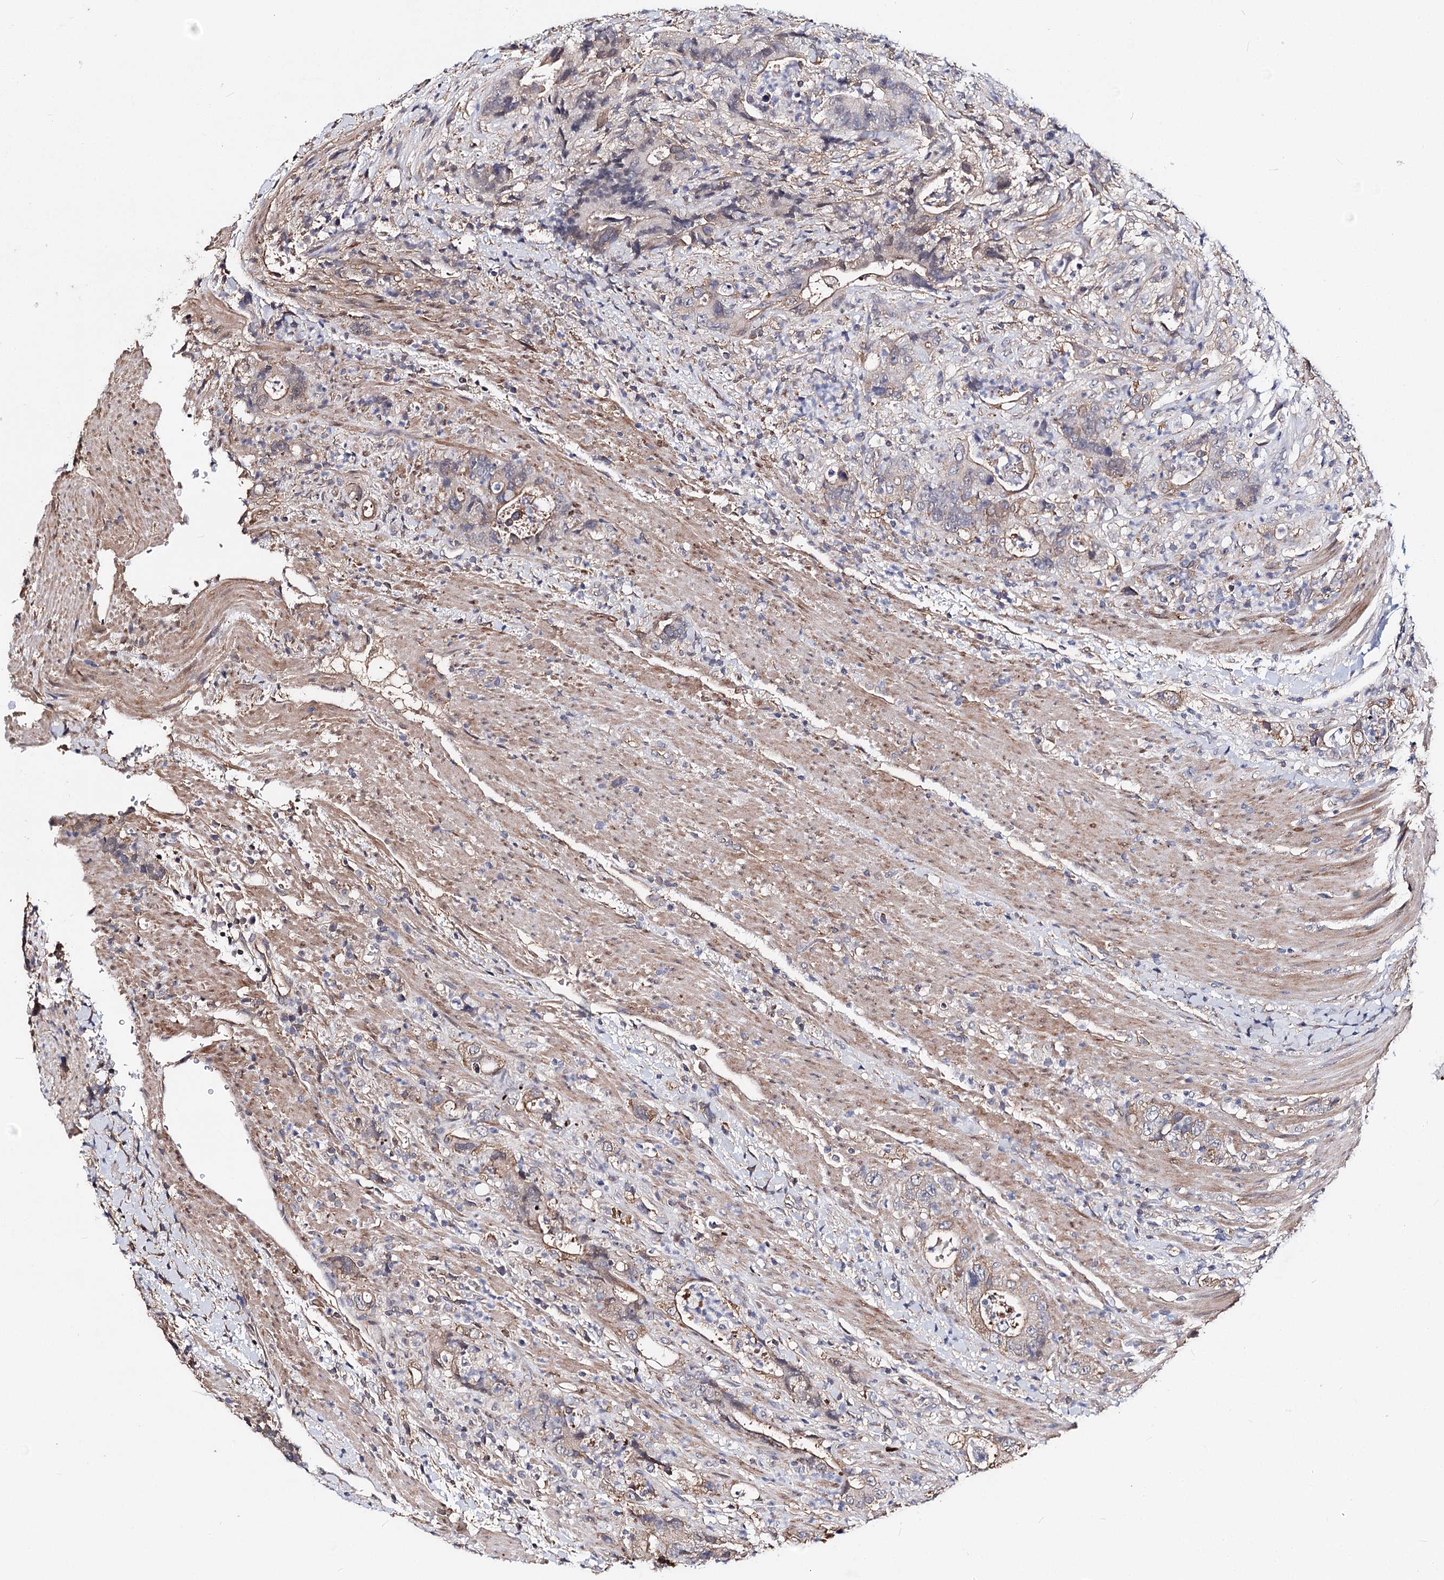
{"staining": {"intensity": "weak", "quantity": "25%-75%", "location": "cytoplasmic/membranous"}, "tissue": "colorectal cancer", "cell_type": "Tumor cells", "image_type": "cancer", "snomed": [{"axis": "morphology", "description": "Adenocarcinoma, NOS"}, {"axis": "topography", "description": "Colon"}], "caption": "Colorectal cancer (adenocarcinoma) was stained to show a protein in brown. There is low levels of weak cytoplasmic/membranous expression in approximately 25%-75% of tumor cells.", "gene": "TMEM218", "patient": {"sex": "female", "age": 75}}